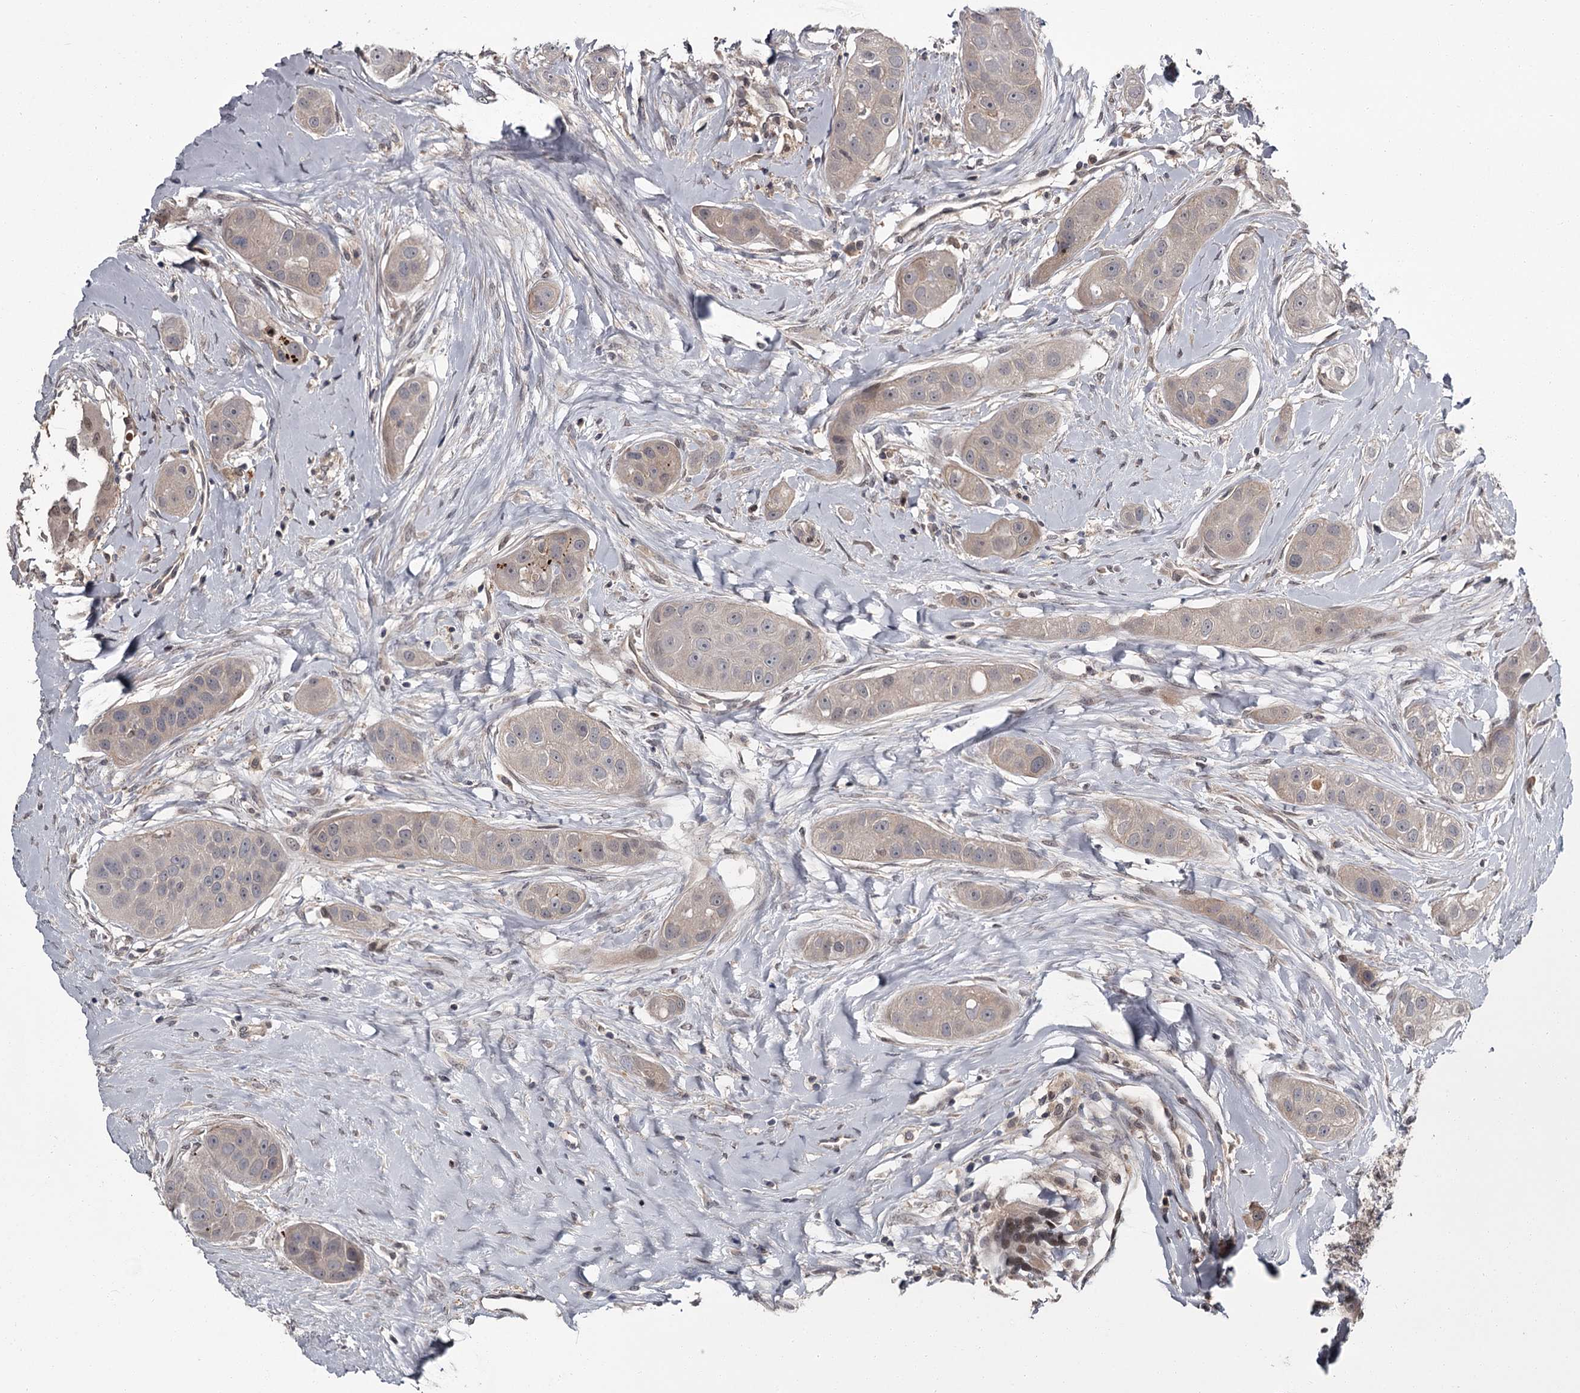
{"staining": {"intensity": "weak", "quantity": "<25%", "location": "cytoplasmic/membranous"}, "tissue": "head and neck cancer", "cell_type": "Tumor cells", "image_type": "cancer", "snomed": [{"axis": "morphology", "description": "Normal tissue, NOS"}, {"axis": "morphology", "description": "Squamous cell carcinoma, NOS"}, {"axis": "topography", "description": "Skeletal muscle"}, {"axis": "topography", "description": "Head-Neck"}], "caption": "Immunohistochemistry (IHC) photomicrograph of human head and neck squamous cell carcinoma stained for a protein (brown), which shows no expression in tumor cells.", "gene": "DAO", "patient": {"sex": "male", "age": 51}}